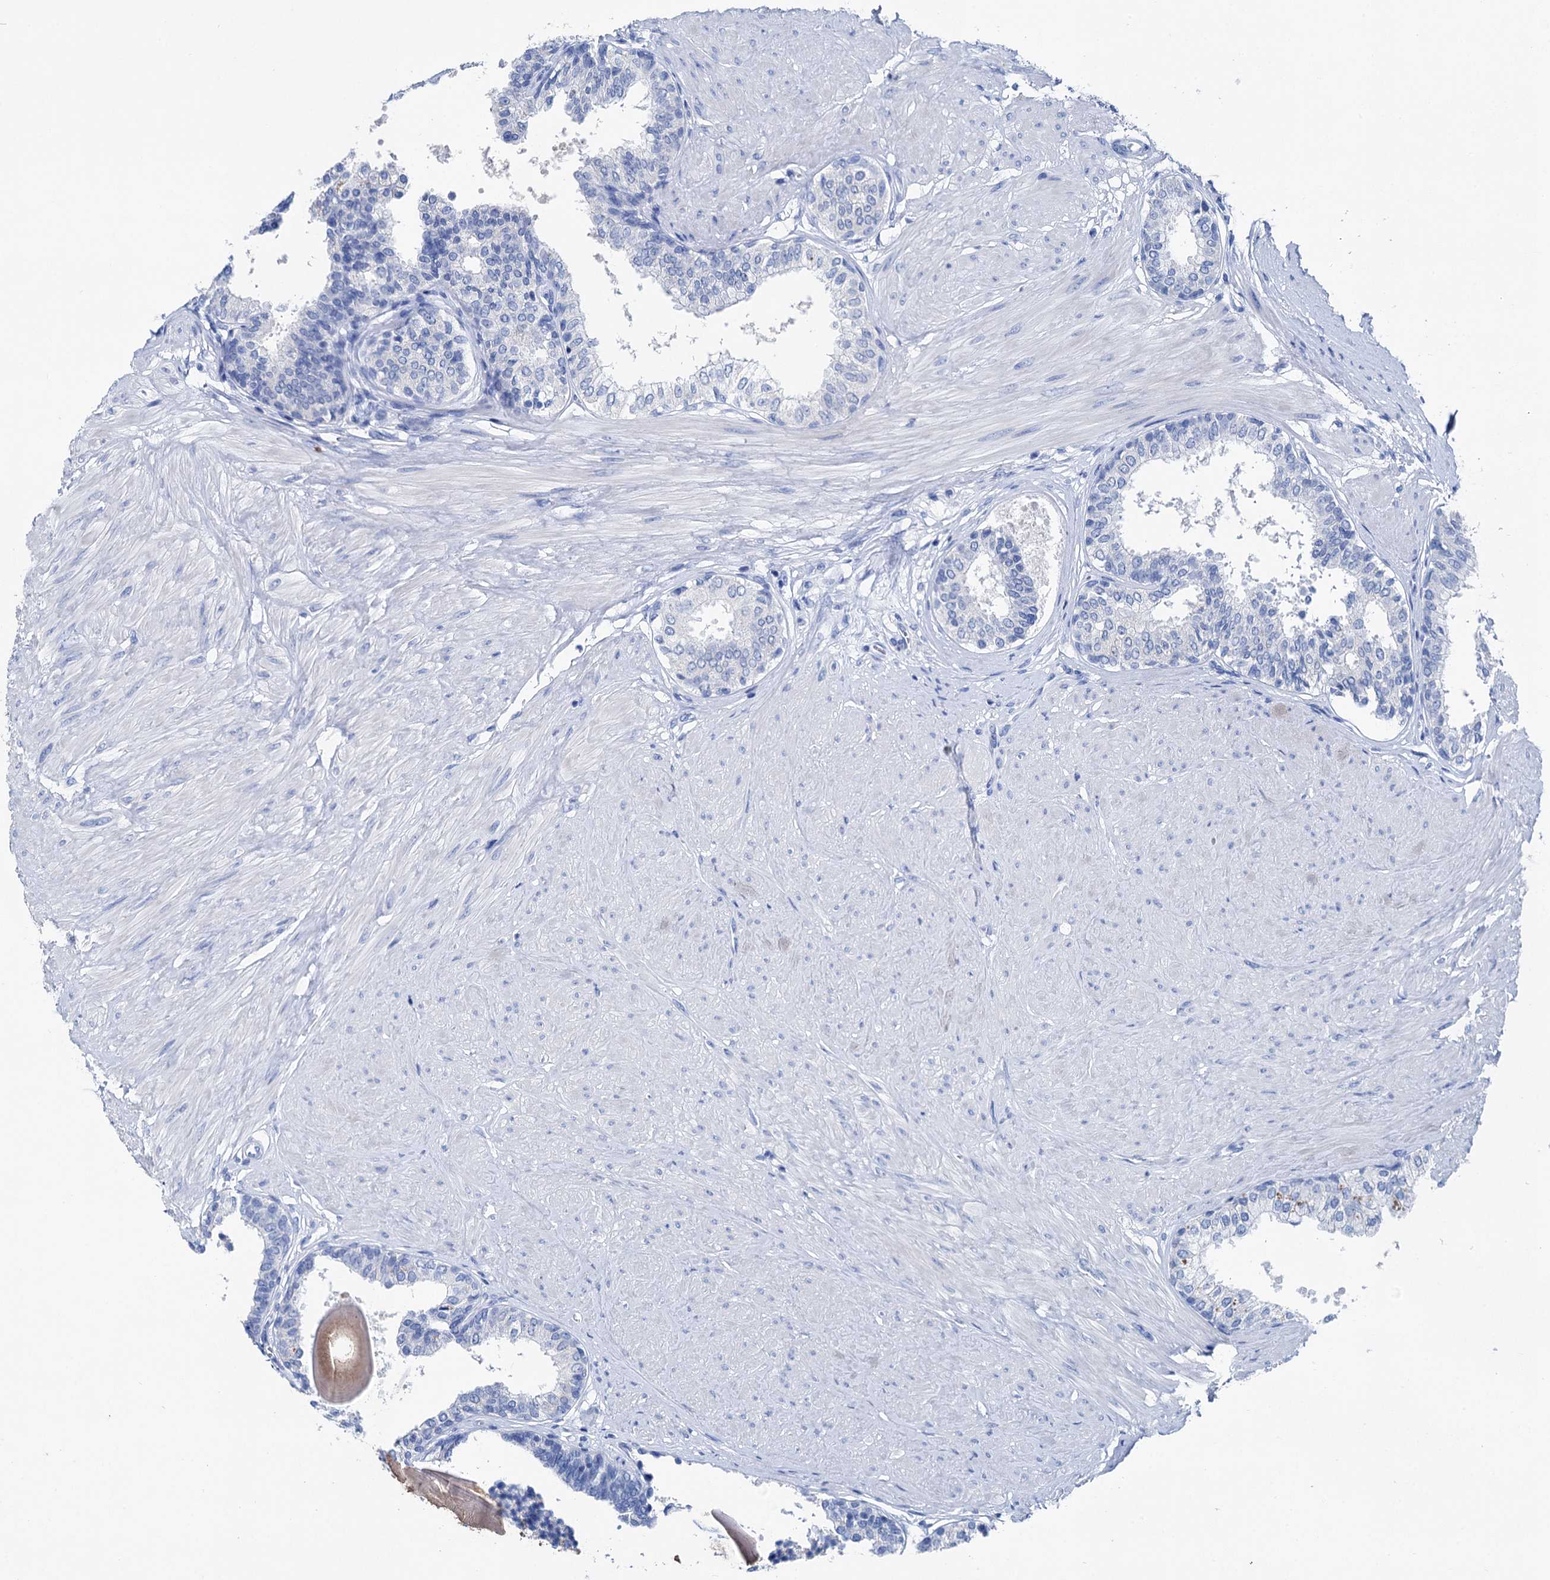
{"staining": {"intensity": "negative", "quantity": "none", "location": "none"}, "tissue": "prostate", "cell_type": "Glandular cells", "image_type": "normal", "snomed": [{"axis": "morphology", "description": "Normal tissue, NOS"}, {"axis": "topography", "description": "Prostate"}], "caption": "Image shows no protein positivity in glandular cells of unremarkable prostate. (Brightfield microscopy of DAB (3,3'-diaminobenzidine) immunohistochemistry at high magnification).", "gene": "BRINP1", "patient": {"sex": "male", "age": 48}}